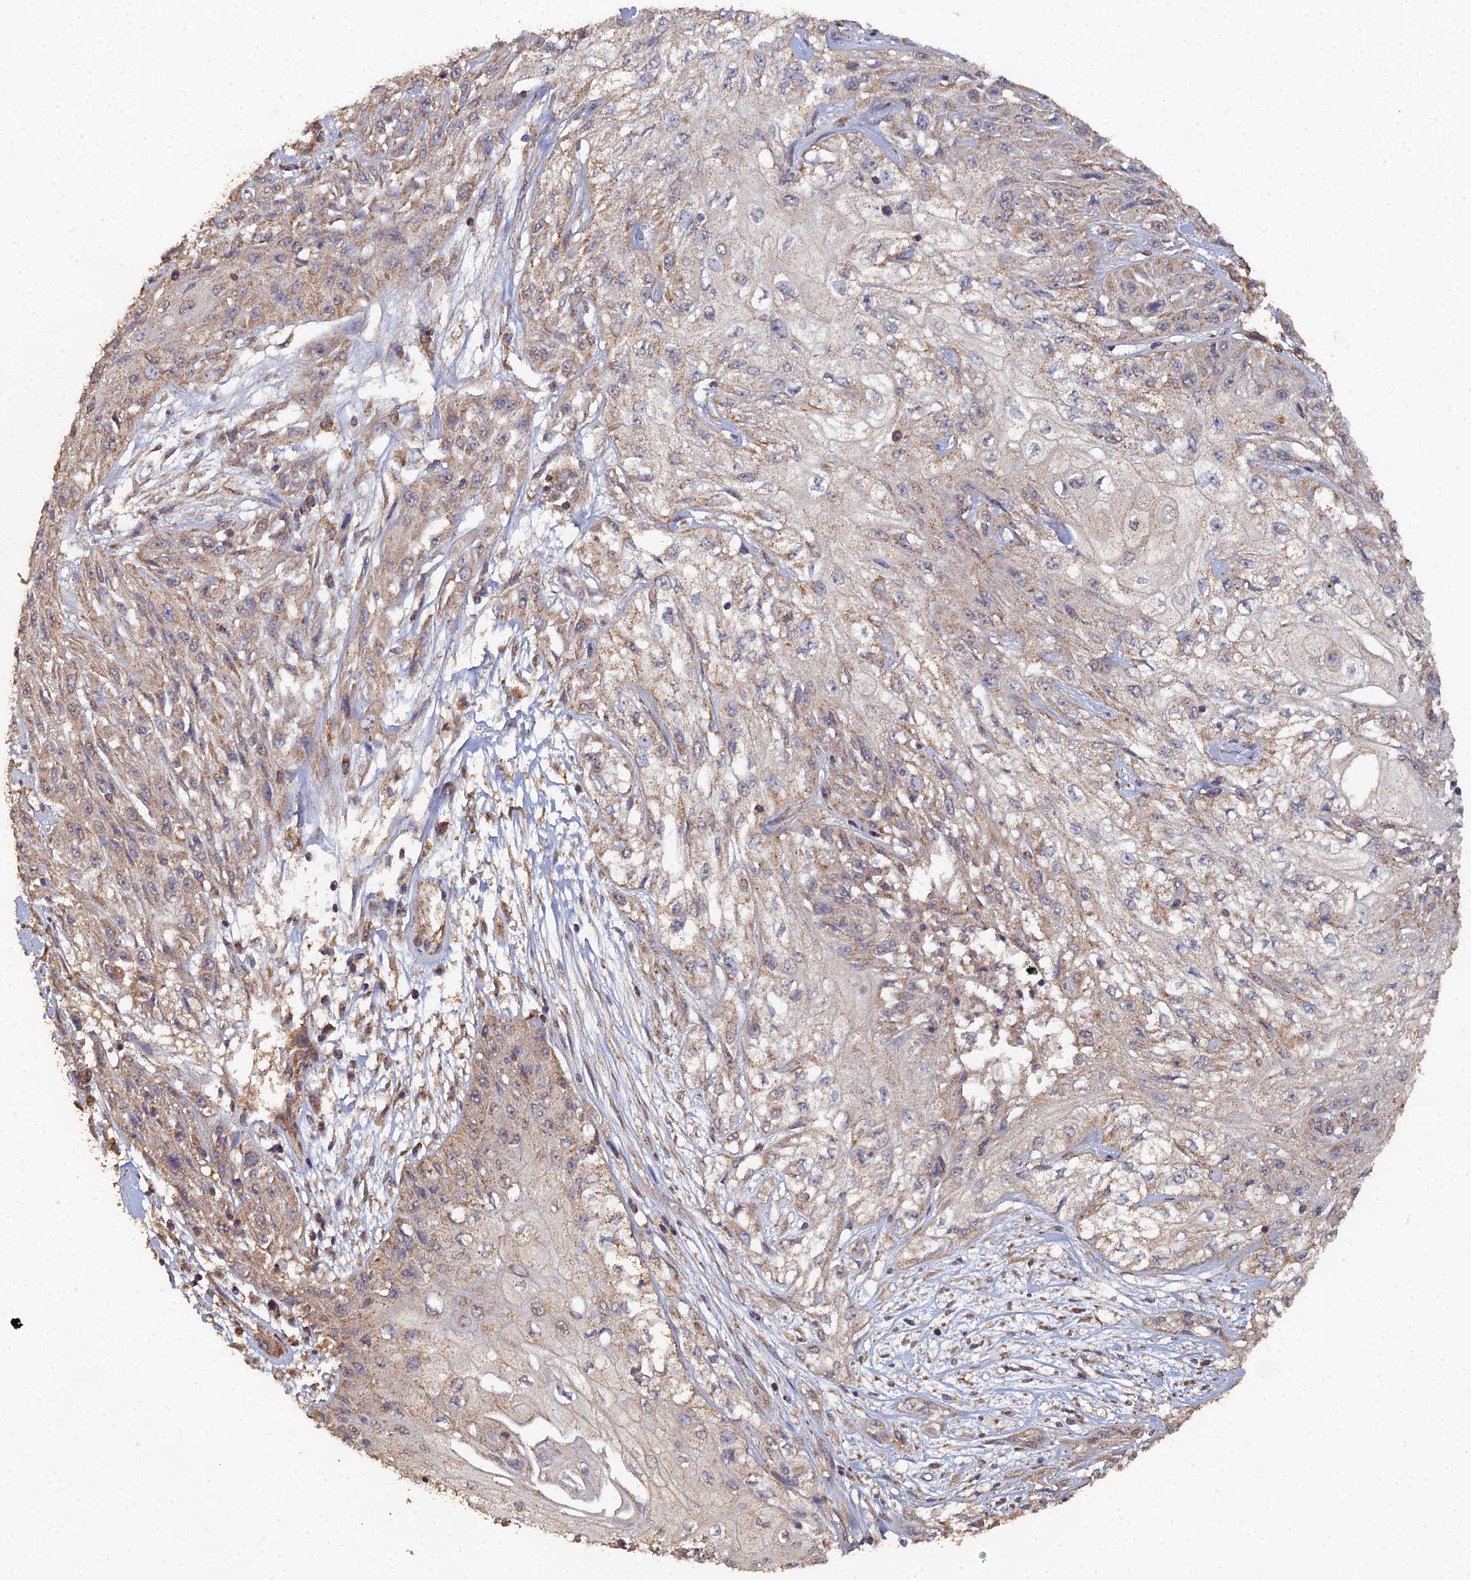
{"staining": {"intensity": "moderate", "quantity": ">75%", "location": "cytoplasmic/membranous"}, "tissue": "skin cancer", "cell_type": "Tumor cells", "image_type": "cancer", "snomed": [{"axis": "morphology", "description": "Squamous cell carcinoma, NOS"}, {"axis": "morphology", "description": "Squamous cell carcinoma, metastatic, NOS"}, {"axis": "topography", "description": "Skin"}, {"axis": "topography", "description": "Lymph node"}], "caption": "The image displays a brown stain indicating the presence of a protein in the cytoplasmic/membranous of tumor cells in skin cancer. (DAB (3,3'-diaminobenzidine) IHC, brown staining for protein, blue staining for nuclei).", "gene": "SPANXN4", "patient": {"sex": "male", "age": 75}}